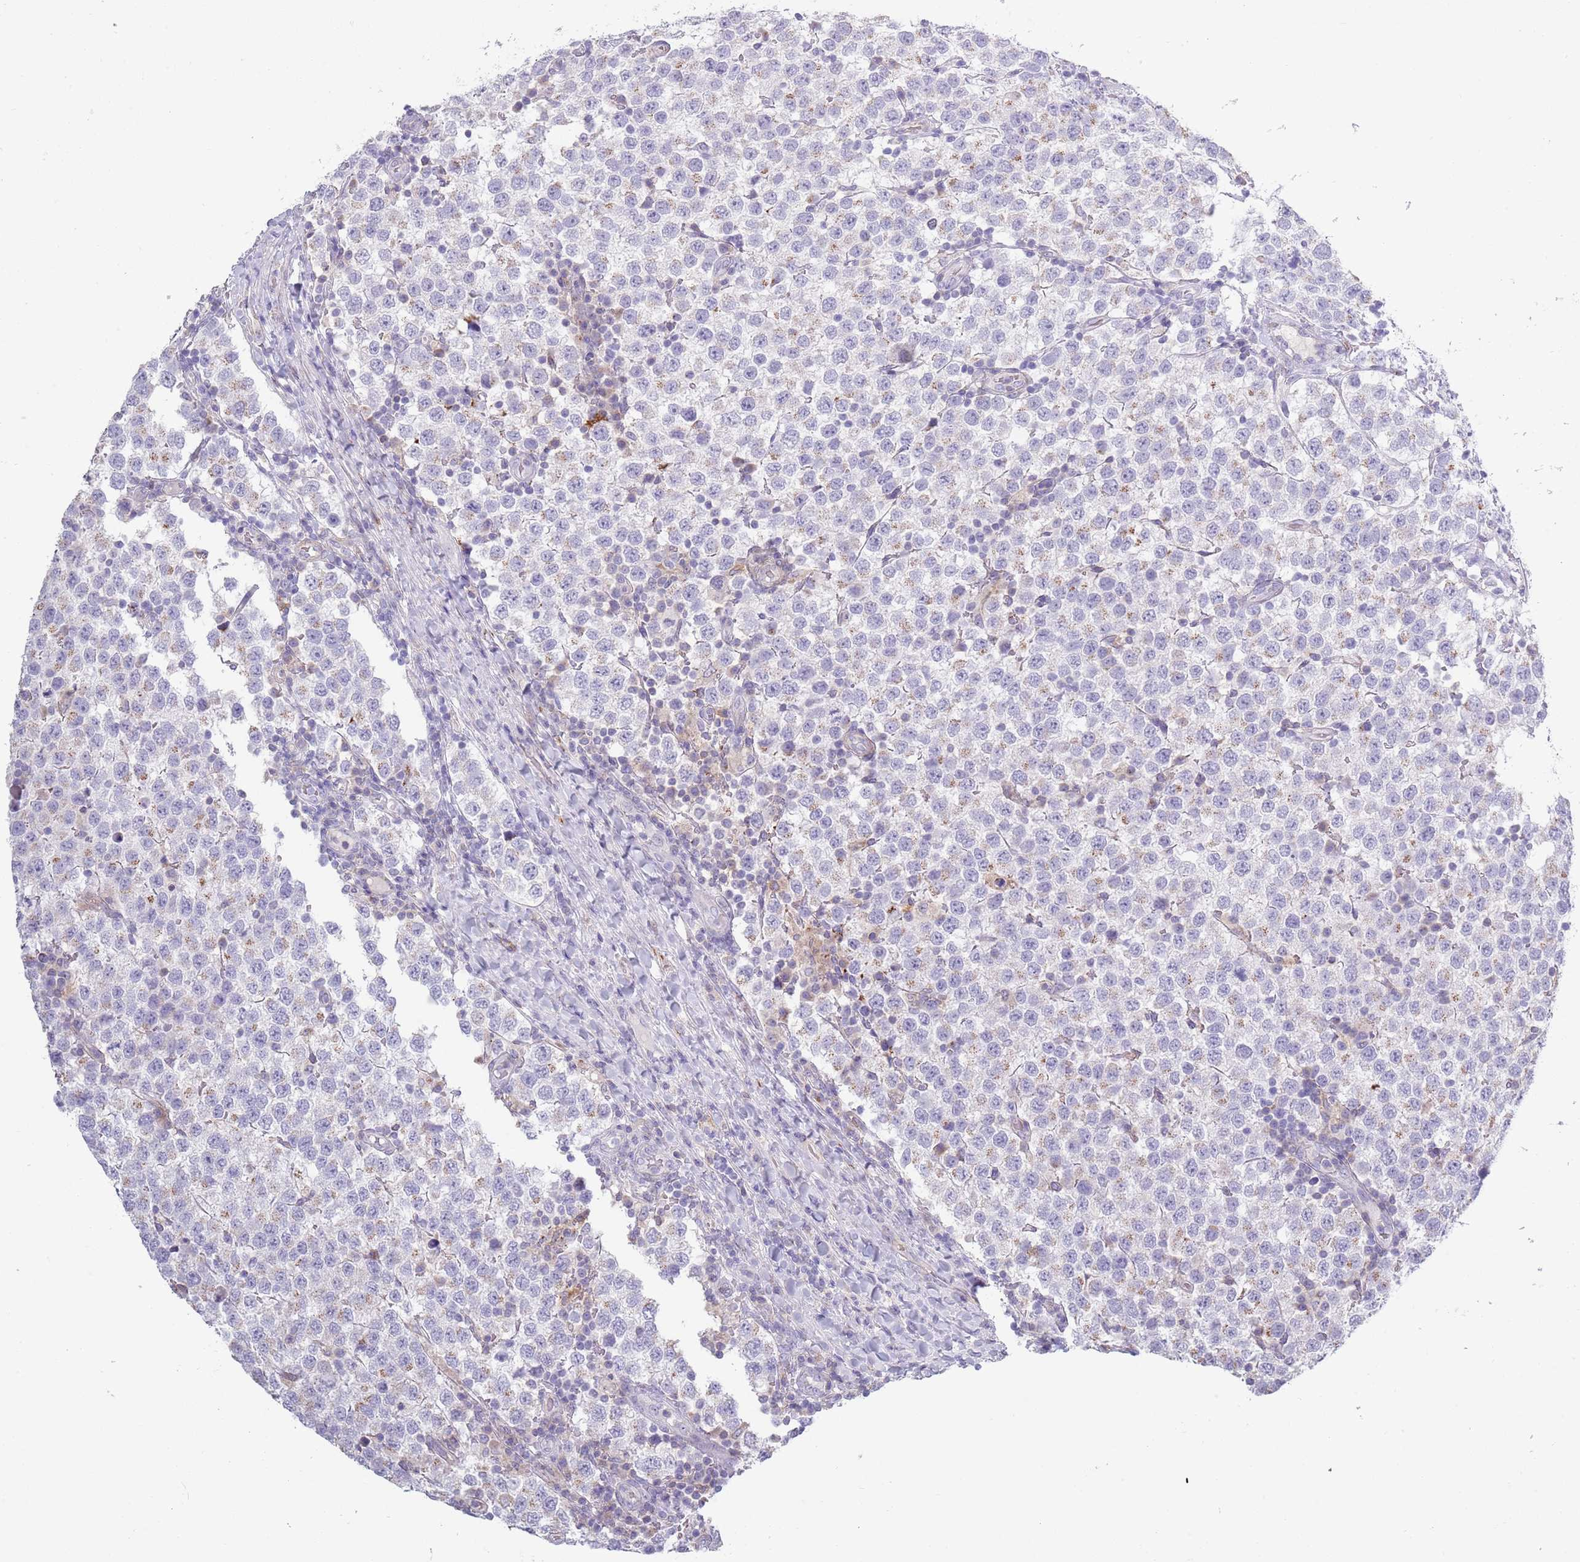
{"staining": {"intensity": "weak", "quantity": "<25%", "location": "cytoplasmic/membranous"}, "tissue": "testis cancer", "cell_type": "Tumor cells", "image_type": "cancer", "snomed": [{"axis": "morphology", "description": "Seminoma, NOS"}, {"axis": "topography", "description": "Testis"}], "caption": "A micrograph of human testis cancer (seminoma) is negative for staining in tumor cells. The staining is performed using DAB brown chromogen with nuclei counter-stained in using hematoxylin.", "gene": "ACSBG1", "patient": {"sex": "male", "age": 34}}